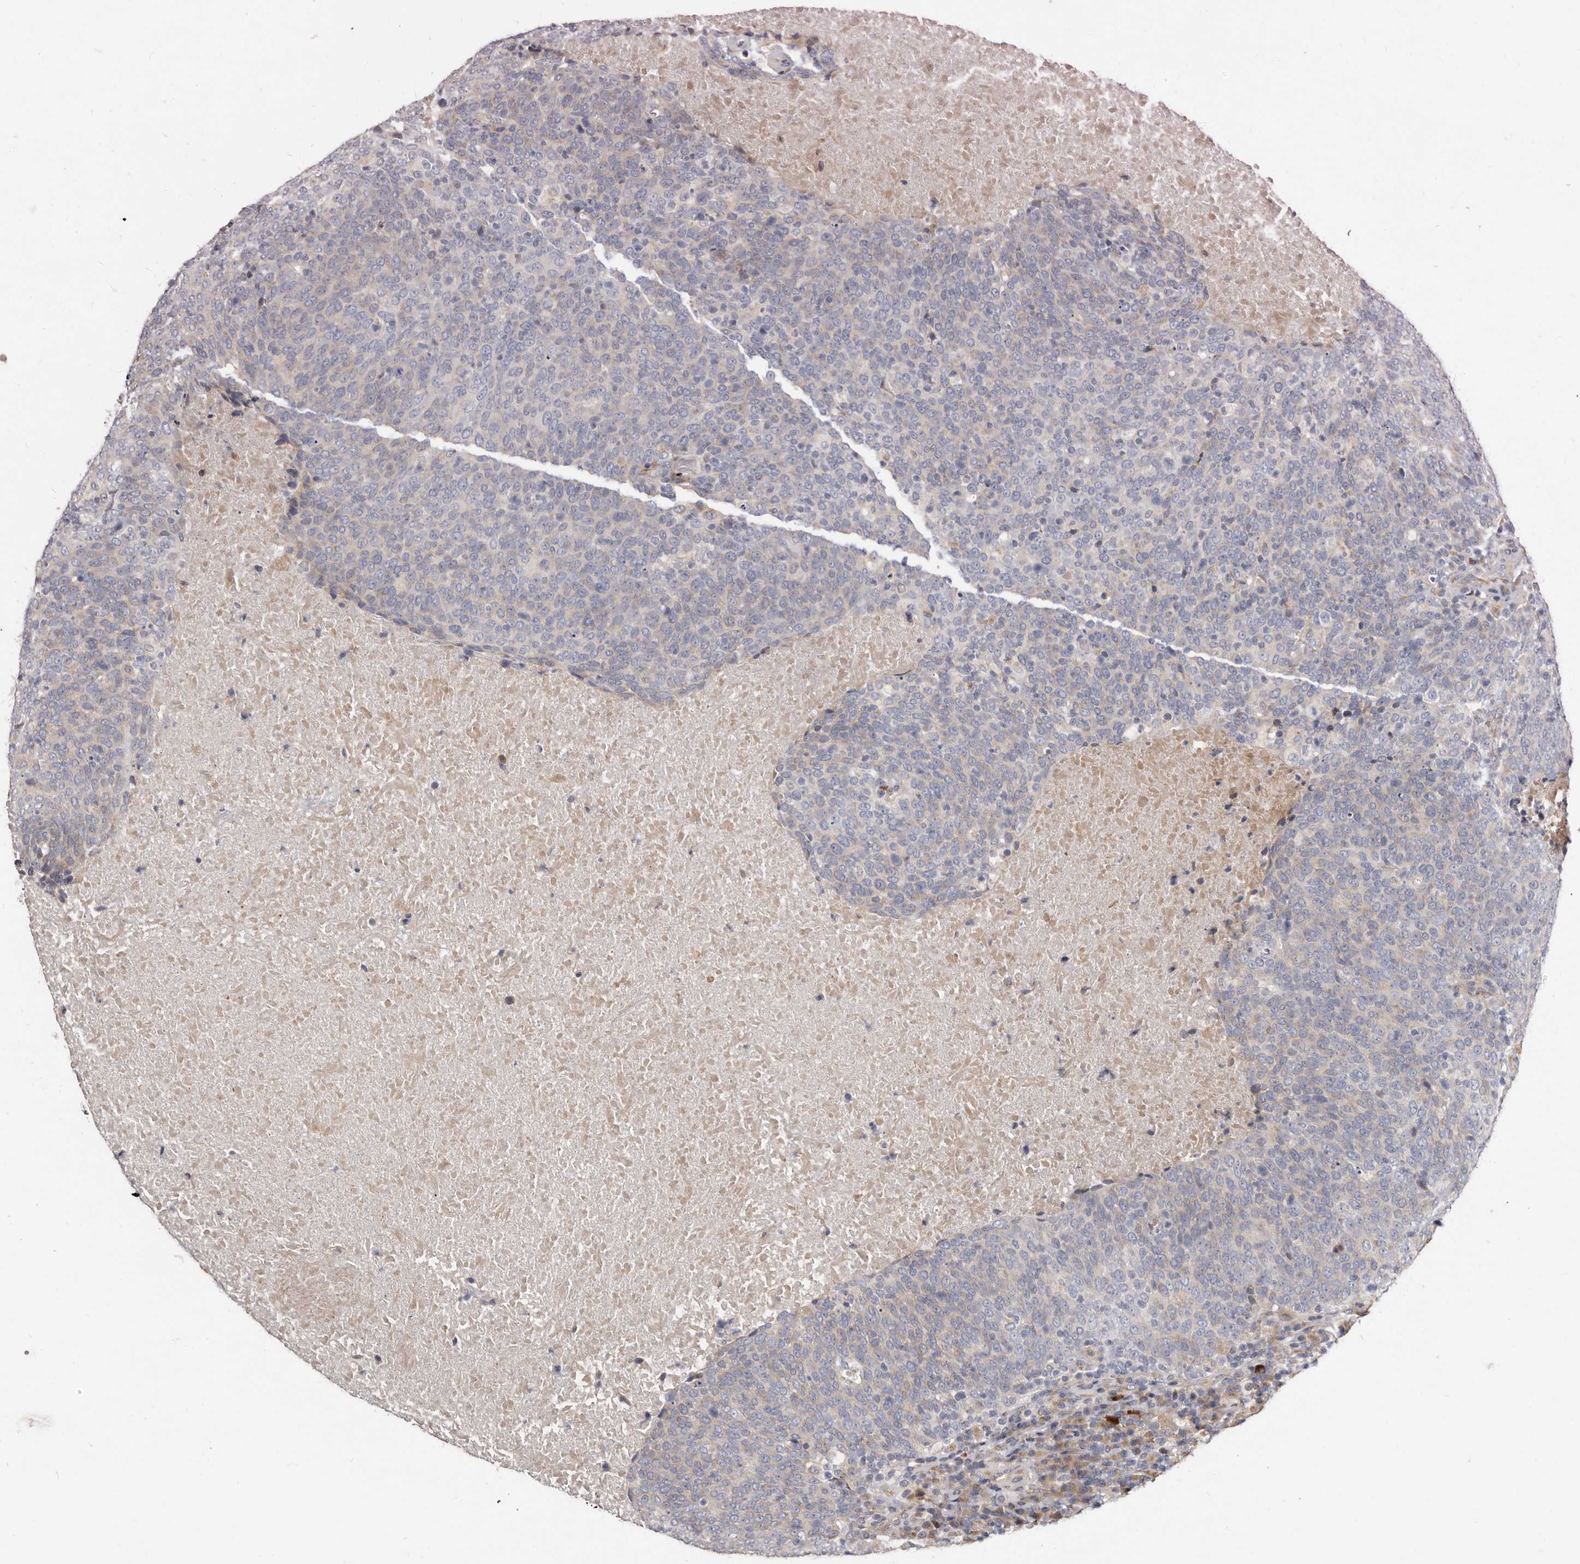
{"staining": {"intensity": "weak", "quantity": "<25%", "location": "cytoplasmic/membranous"}, "tissue": "head and neck cancer", "cell_type": "Tumor cells", "image_type": "cancer", "snomed": [{"axis": "morphology", "description": "Squamous cell carcinoma, NOS"}, {"axis": "morphology", "description": "Squamous cell carcinoma, metastatic, NOS"}, {"axis": "topography", "description": "Lymph node"}, {"axis": "topography", "description": "Head-Neck"}], "caption": "Tumor cells show no significant protein expression in metastatic squamous cell carcinoma (head and neck).", "gene": "ASIC5", "patient": {"sex": "male", "age": 62}}